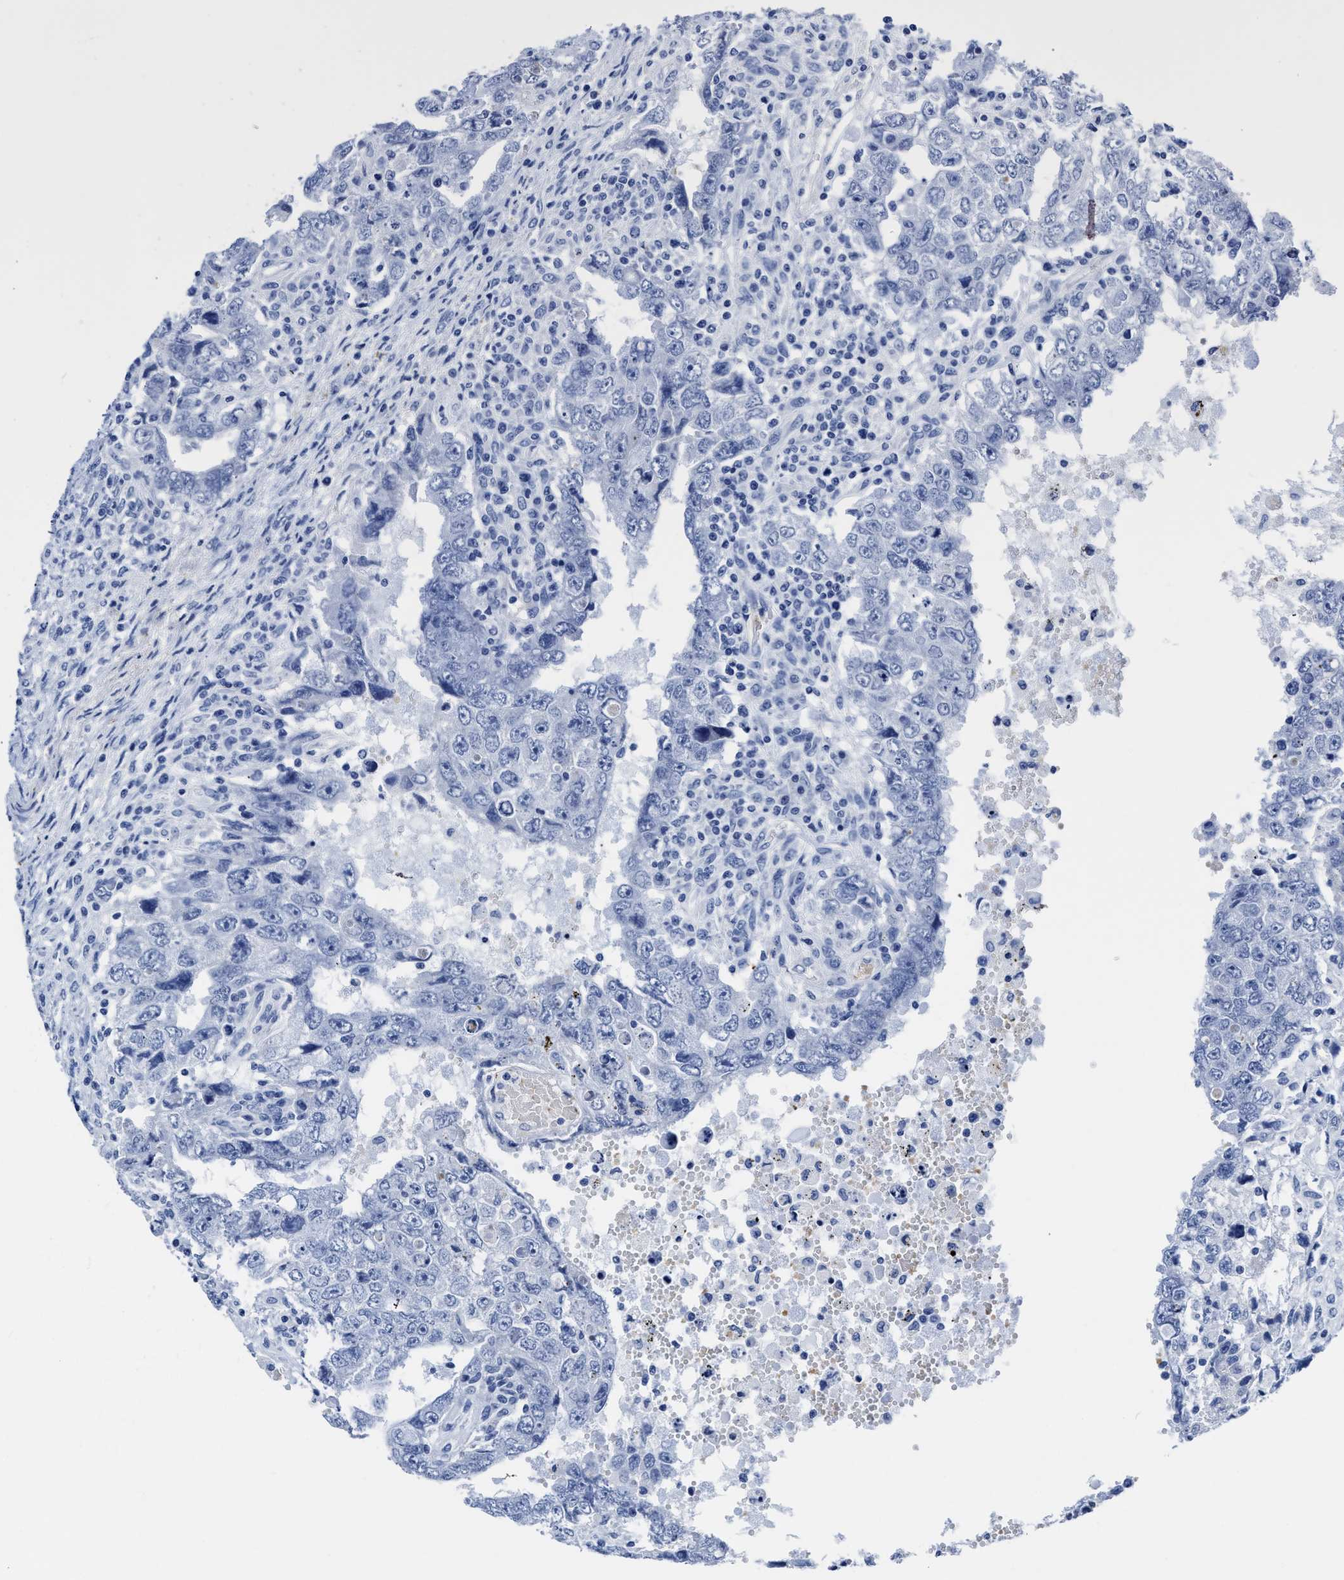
{"staining": {"intensity": "negative", "quantity": "none", "location": "none"}, "tissue": "testis cancer", "cell_type": "Tumor cells", "image_type": "cancer", "snomed": [{"axis": "morphology", "description": "Carcinoma, Embryonal, NOS"}, {"axis": "topography", "description": "Testis"}], "caption": "DAB immunohistochemical staining of embryonal carcinoma (testis) shows no significant positivity in tumor cells.", "gene": "KCNMB3", "patient": {"sex": "male", "age": 26}}